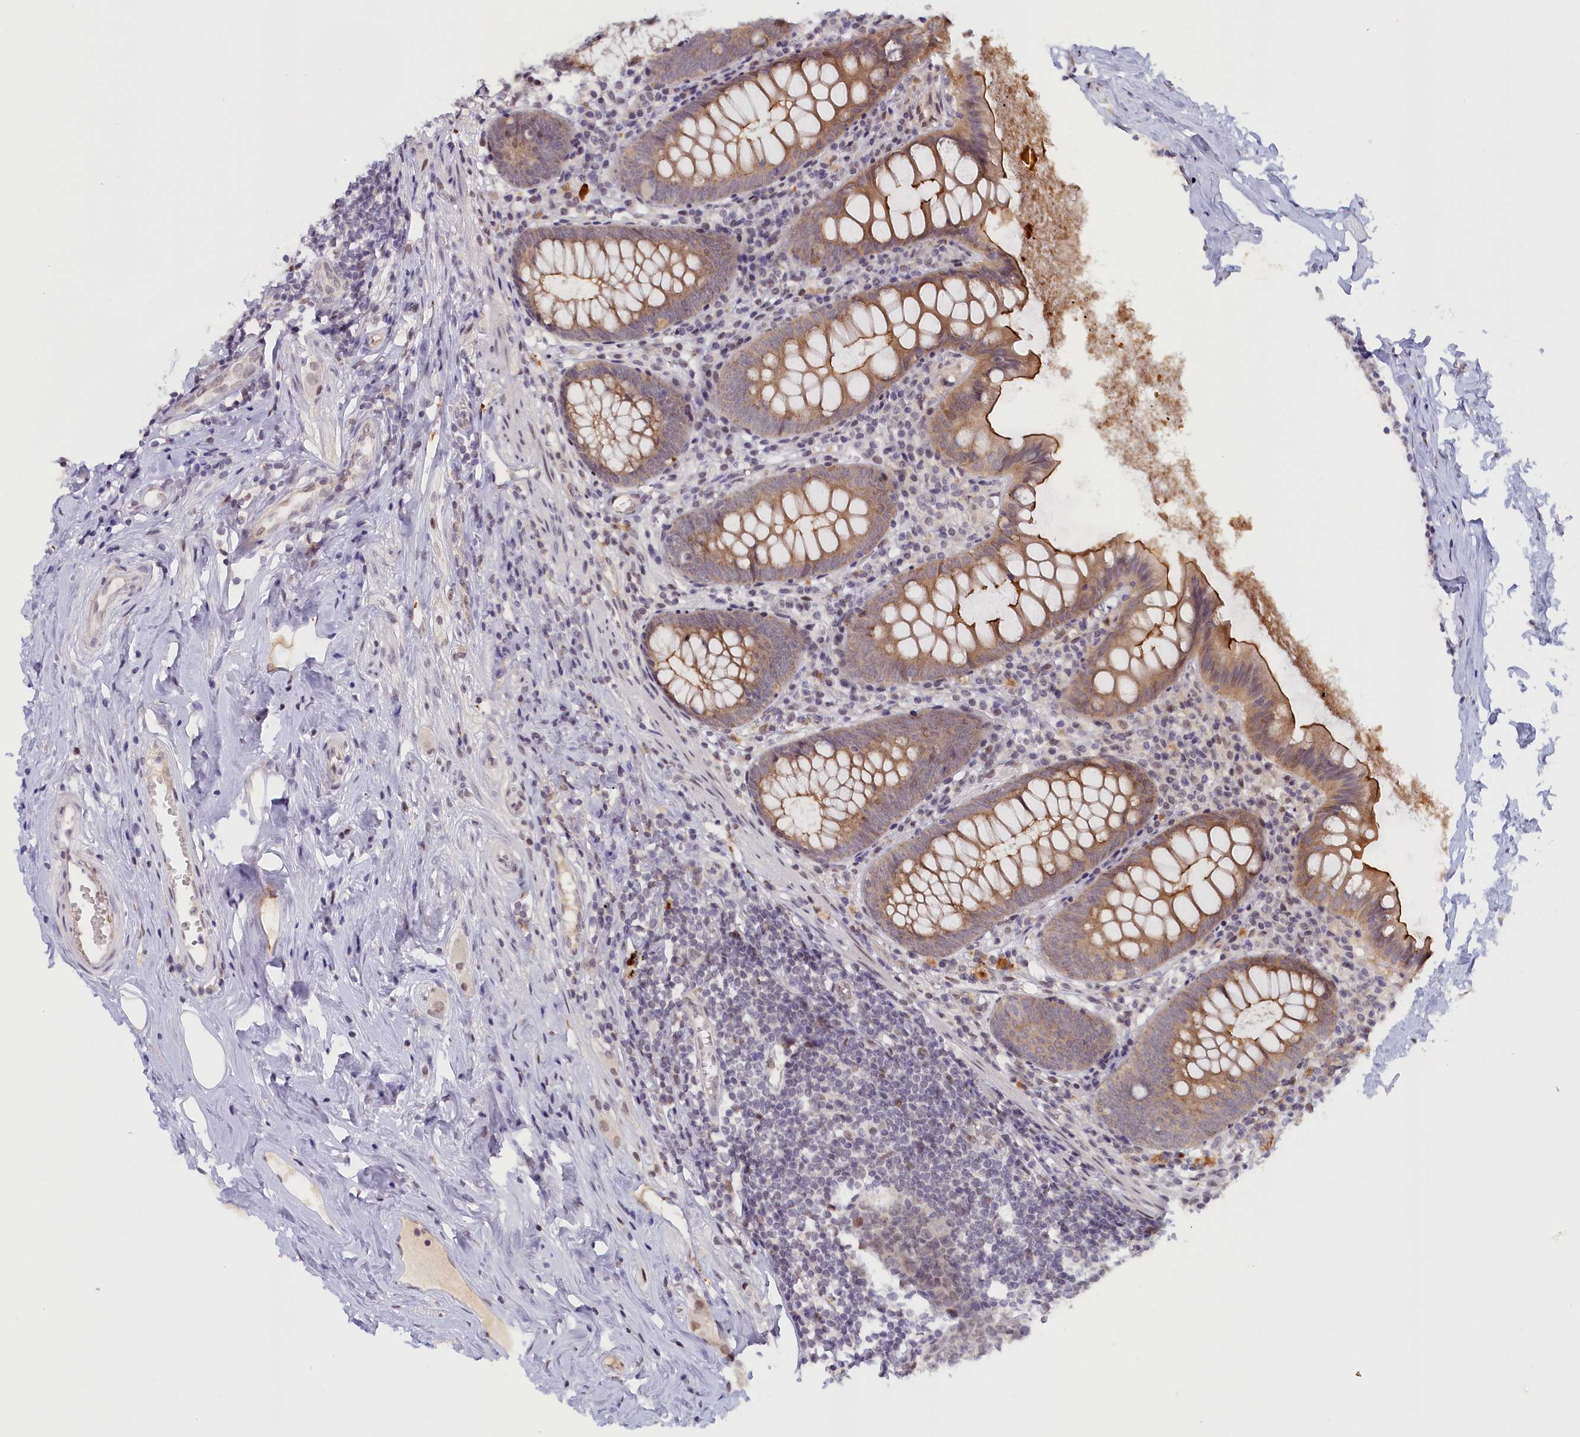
{"staining": {"intensity": "moderate", "quantity": ">75%", "location": "cytoplasmic/membranous"}, "tissue": "appendix", "cell_type": "Glandular cells", "image_type": "normal", "snomed": [{"axis": "morphology", "description": "Normal tissue, NOS"}, {"axis": "topography", "description": "Appendix"}], "caption": "Immunohistochemistry (IHC) staining of benign appendix, which demonstrates medium levels of moderate cytoplasmic/membranous staining in approximately >75% of glandular cells indicating moderate cytoplasmic/membranous protein positivity. The staining was performed using DAB (brown) for protein detection and nuclei were counterstained in hematoxylin (blue).", "gene": "SEC31B", "patient": {"sex": "female", "age": 51}}